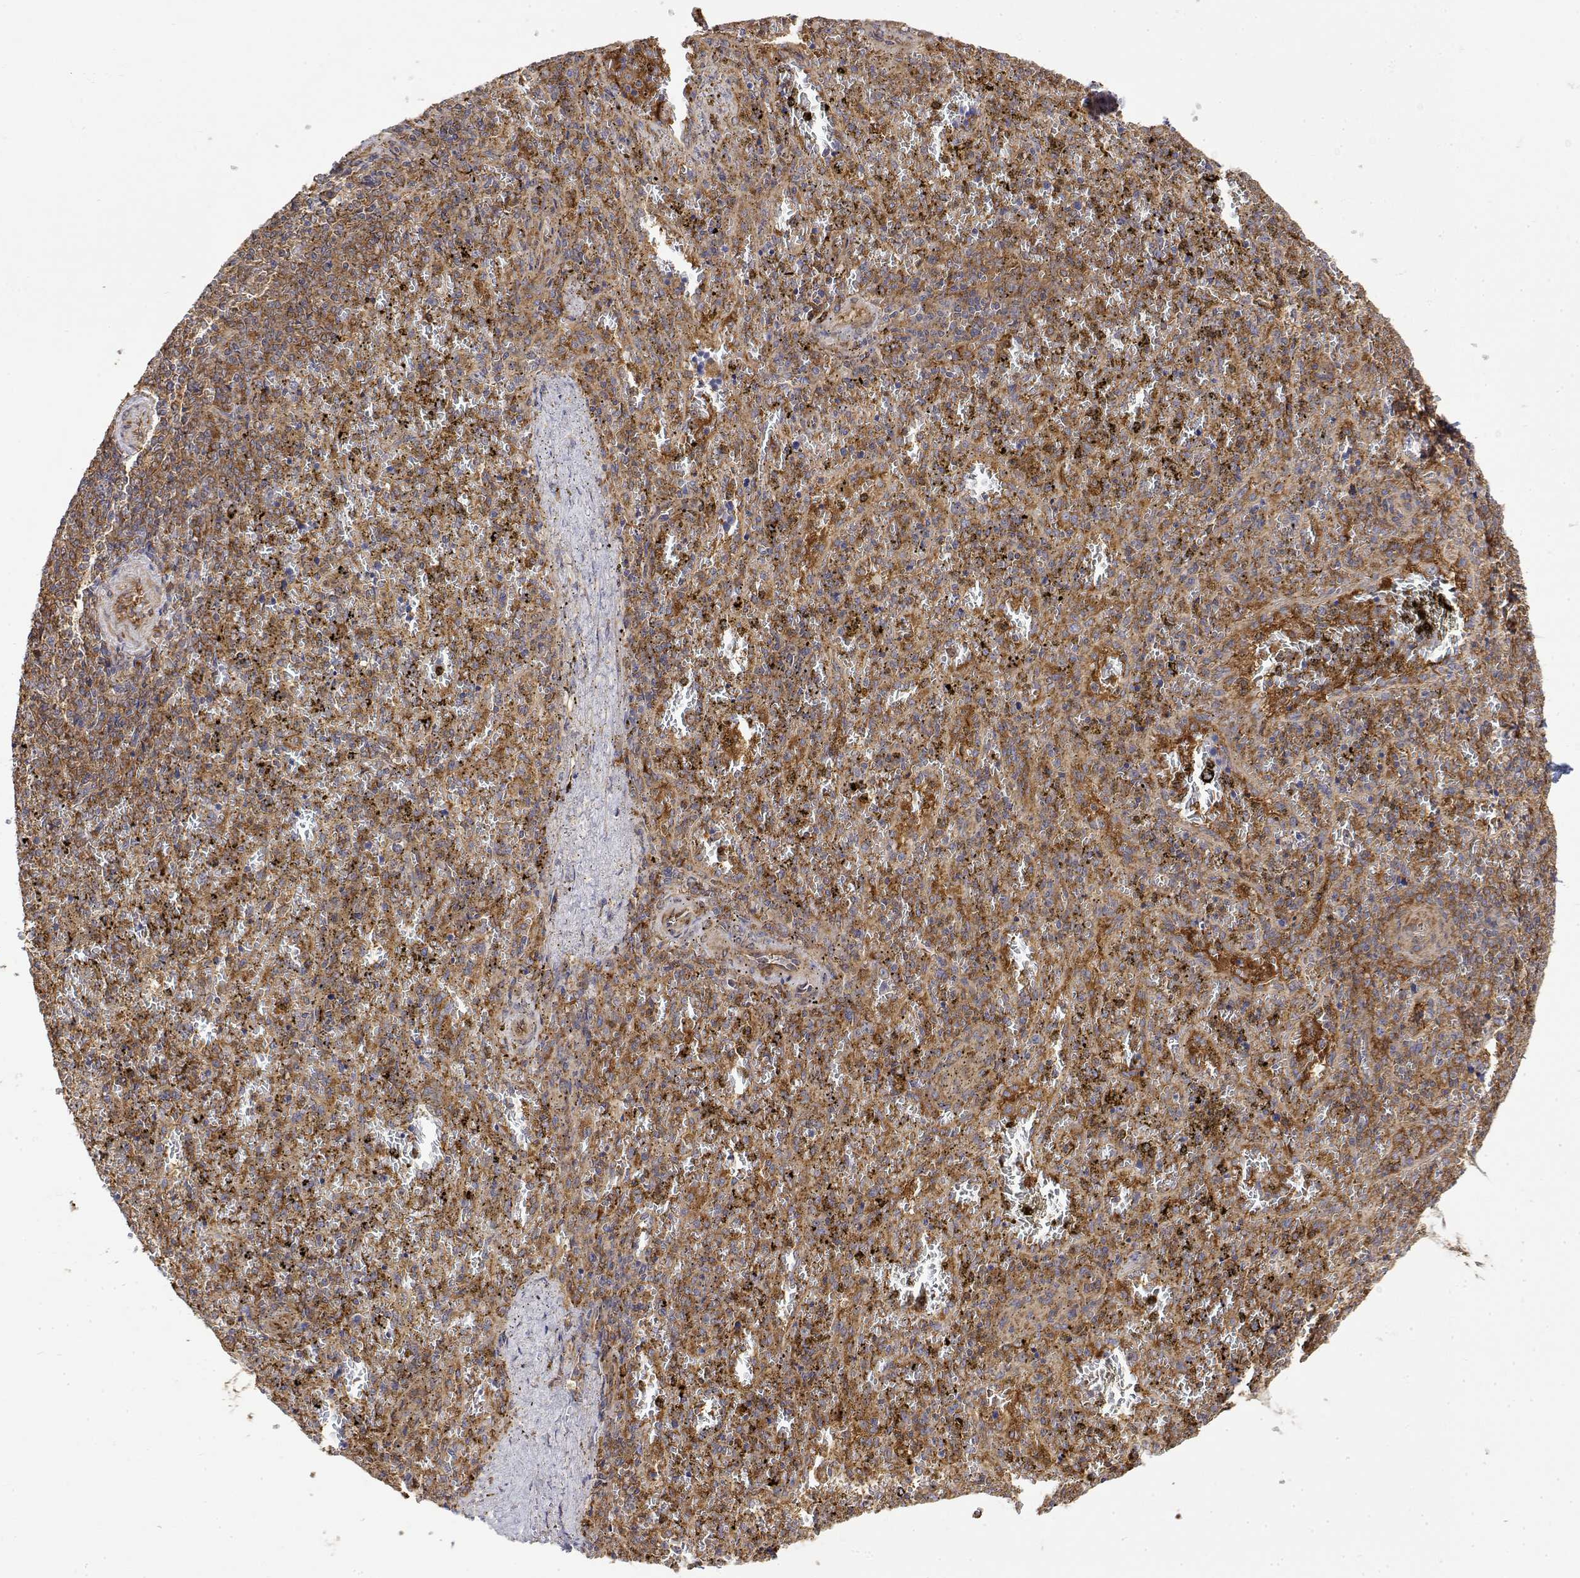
{"staining": {"intensity": "weak", "quantity": "25%-75%", "location": "cytoplasmic/membranous"}, "tissue": "spleen", "cell_type": "Cells in red pulp", "image_type": "normal", "snomed": [{"axis": "morphology", "description": "Normal tissue, NOS"}, {"axis": "topography", "description": "Spleen"}], "caption": "High-power microscopy captured an IHC photomicrograph of normal spleen, revealing weak cytoplasmic/membranous expression in approximately 25%-75% of cells in red pulp. The protein of interest is shown in brown color, while the nuclei are stained blue.", "gene": "PACSIN2", "patient": {"sex": "female", "age": 50}}